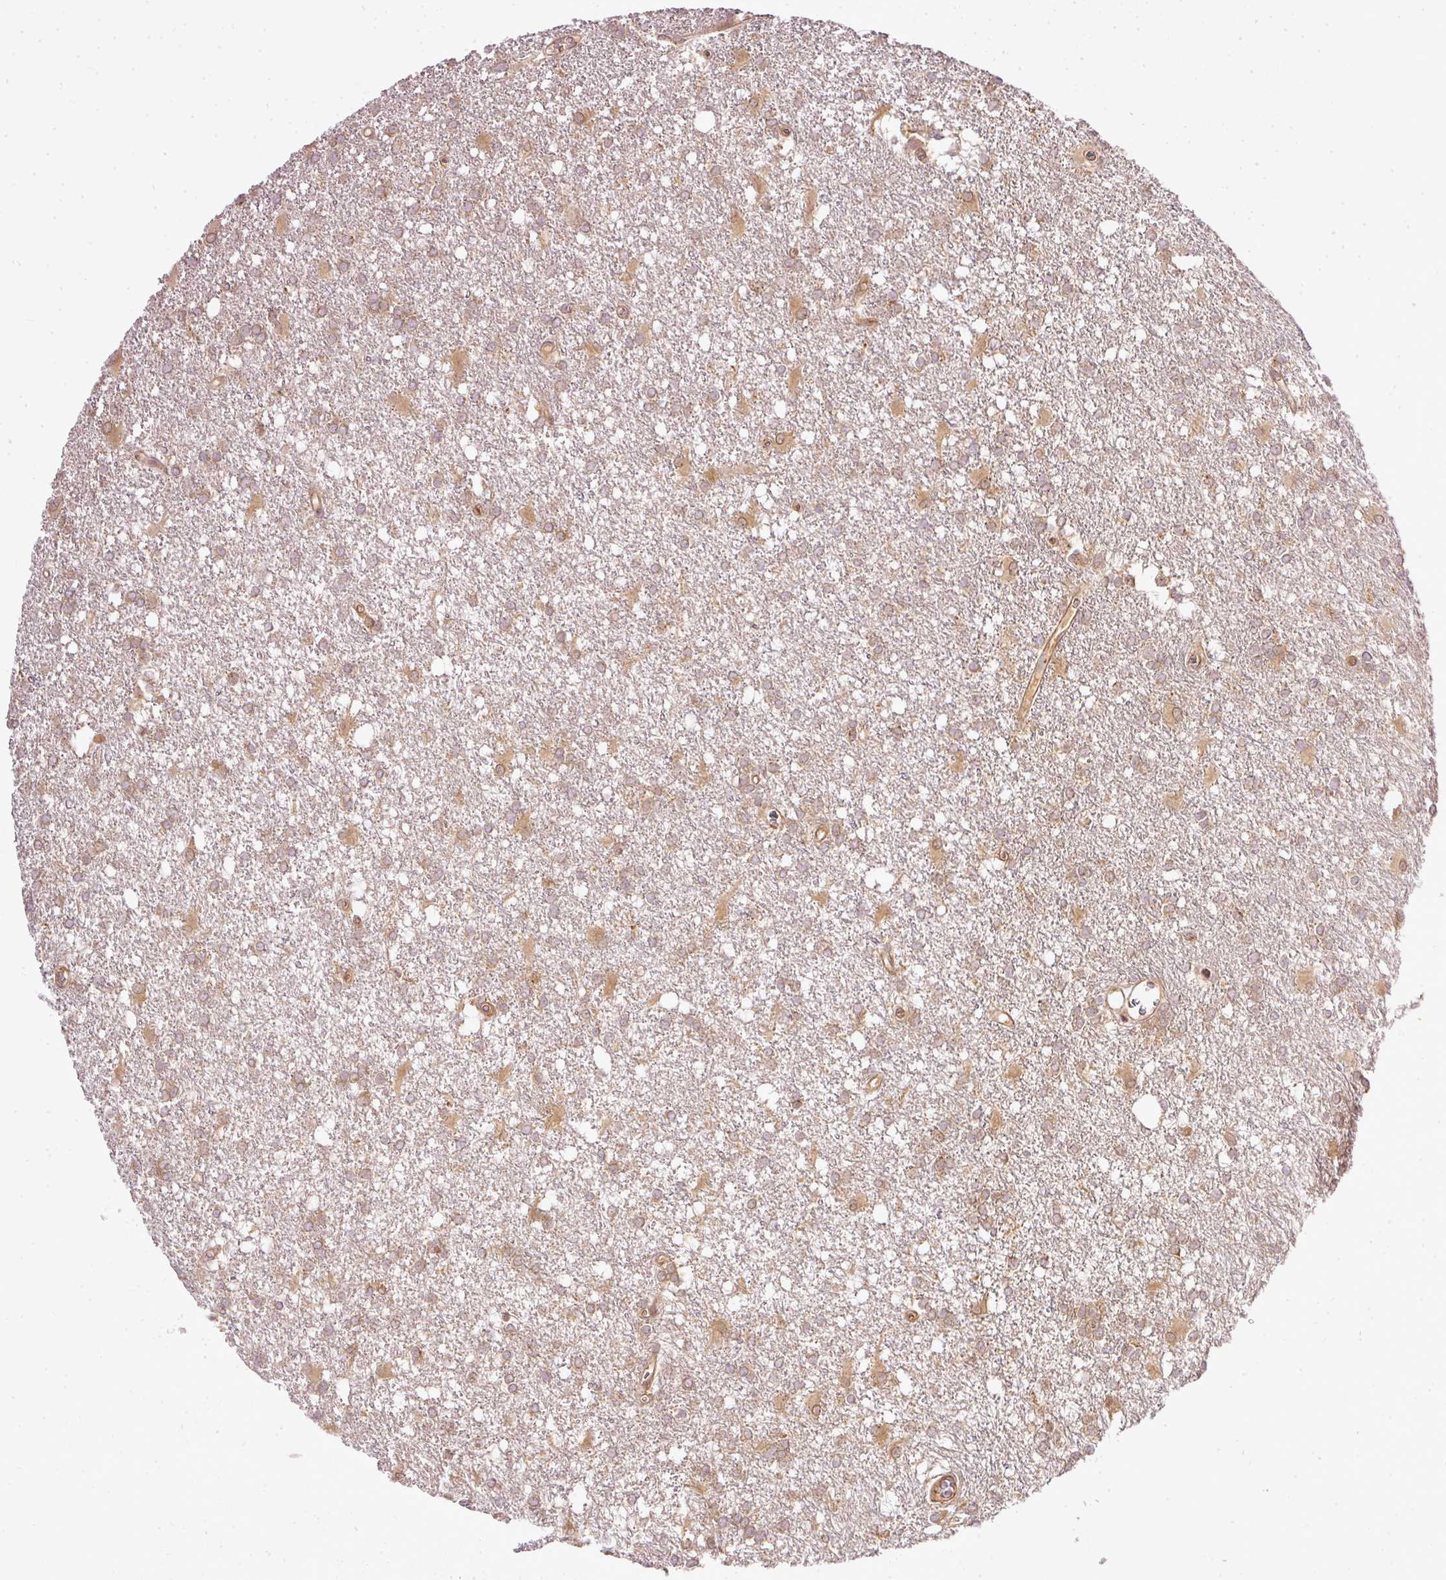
{"staining": {"intensity": "moderate", "quantity": ">75%", "location": "cytoplasmic/membranous"}, "tissue": "glioma", "cell_type": "Tumor cells", "image_type": "cancer", "snomed": [{"axis": "morphology", "description": "Glioma, malignant, High grade"}, {"axis": "topography", "description": "Brain"}], "caption": "A medium amount of moderate cytoplasmic/membranous positivity is present in about >75% of tumor cells in high-grade glioma (malignant) tissue.", "gene": "MIF4GD", "patient": {"sex": "male", "age": 48}}